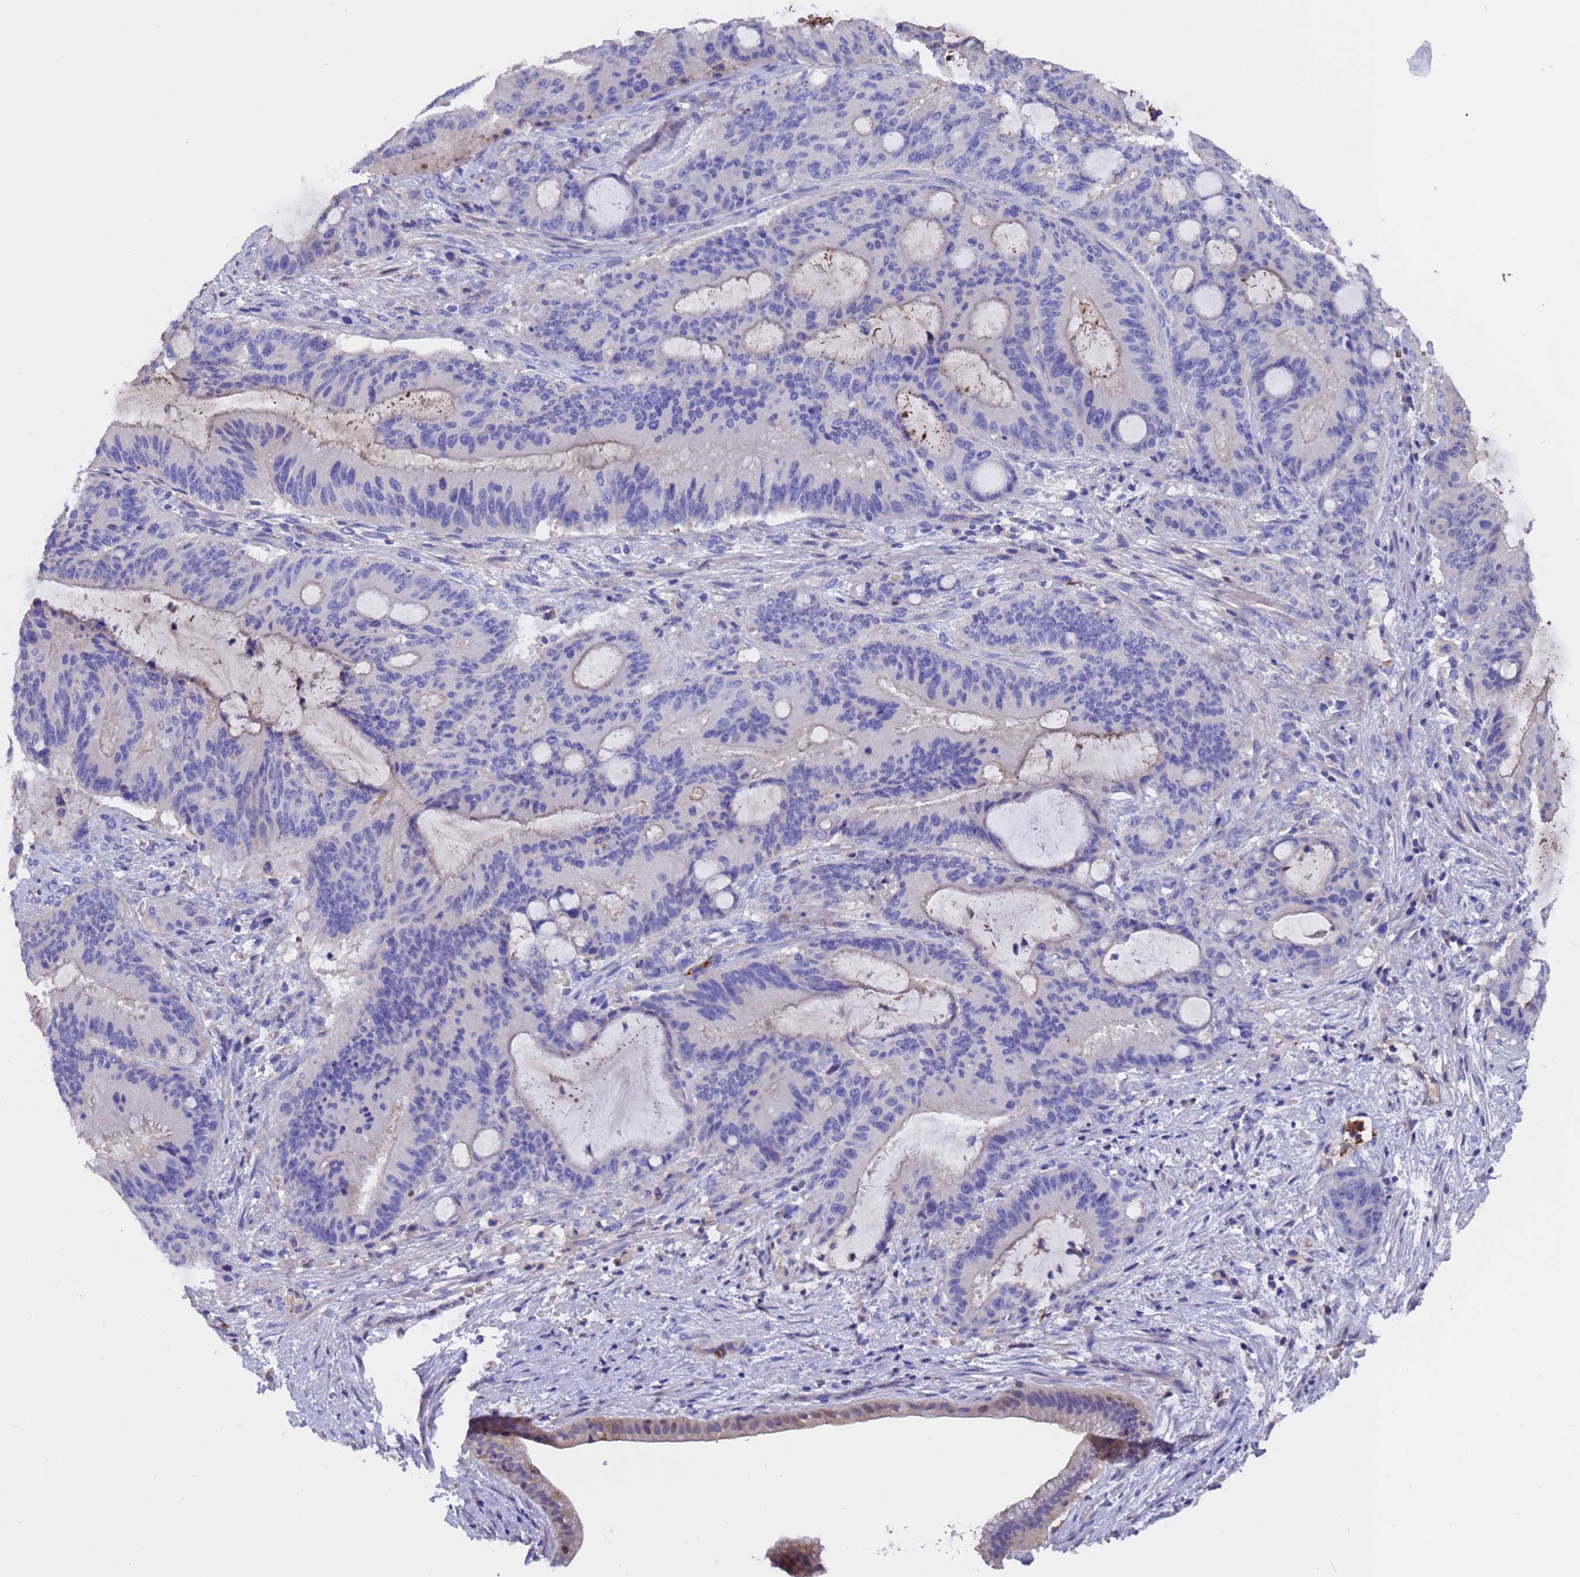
{"staining": {"intensity": "negative", "quantity": "none", "location": "none"}, "tissue": "liver cancer", "cell_type": "Tumor cells", "image_type": "cancer", "snomed": [{"axis": "morphology", "description": "Normal tissue, NOS"}, {"axis": "morphology", "description": "Cholangiocarcinoma"}, {"axis": "topography", "description": "Liver"}, {"axis": "topography", "description": "Peripheral nerve tissue"}], "caption": "Immunohistochemical staining of human liver cancer displays no significant positivity in tumor cells.", "gene": "ELP6", "patient": {"sex": "female", "age": 73}}